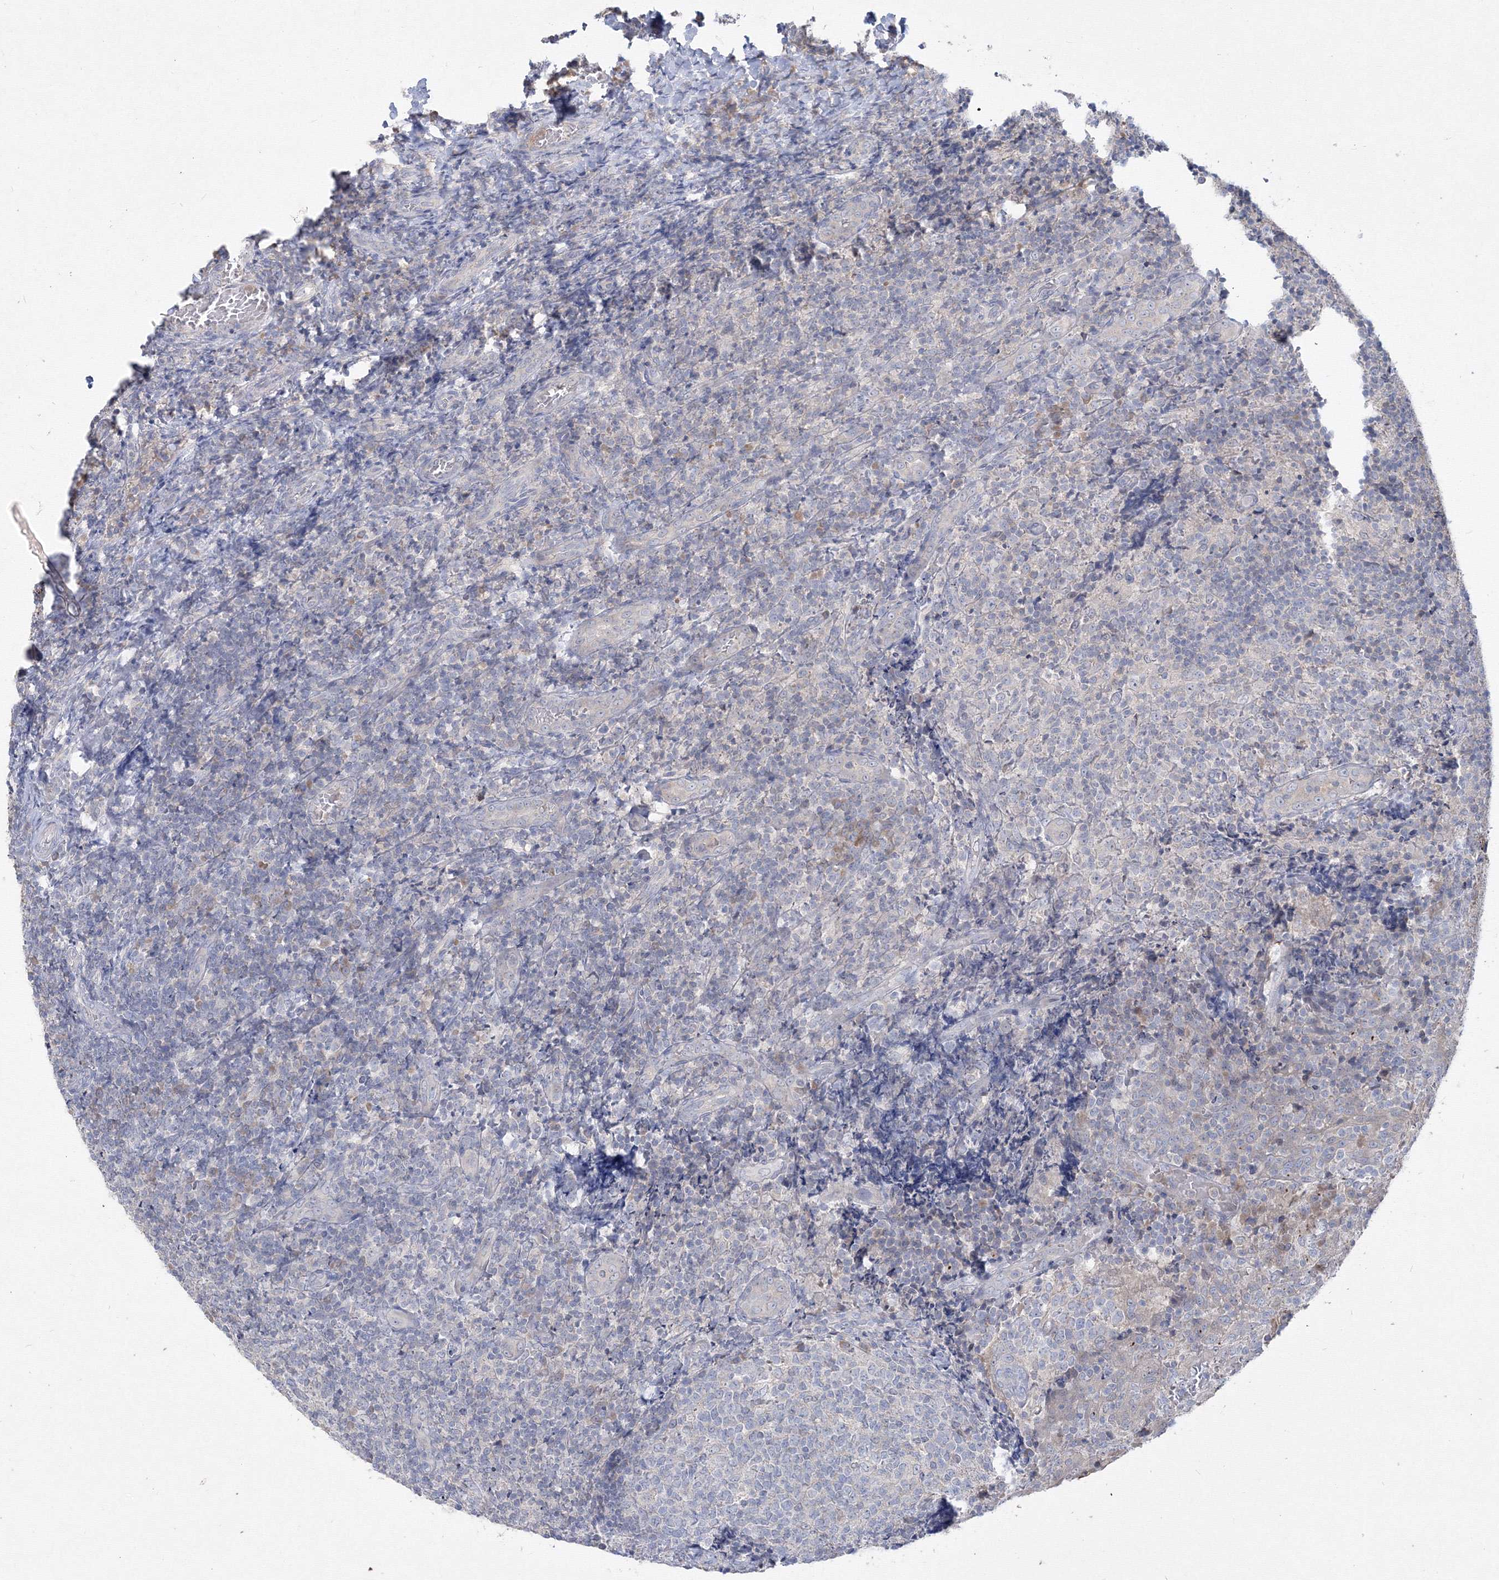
{"staining": {"intensity": "weak", "quantity": "<25%", "location": "cytoplasmic/membranous"}, "tissue": "tonsil", "cell_type": "Germinal center cells", "image_type": "normal", "snomed": [{"axis": "morphology", "description": "Normal tissue, NOS"}, {"axis": "topography", "description": "Tonsil"}], "caption": "This photomicrograph is of normal tonsil stained with immunohistochemistry (IHC) to label a protein in brown with the nuclei are counter-stained blue. There is no positivity in germinal center cells.", "gene": "FBXL8", "patient": {"sex": "female", "age": 19}}